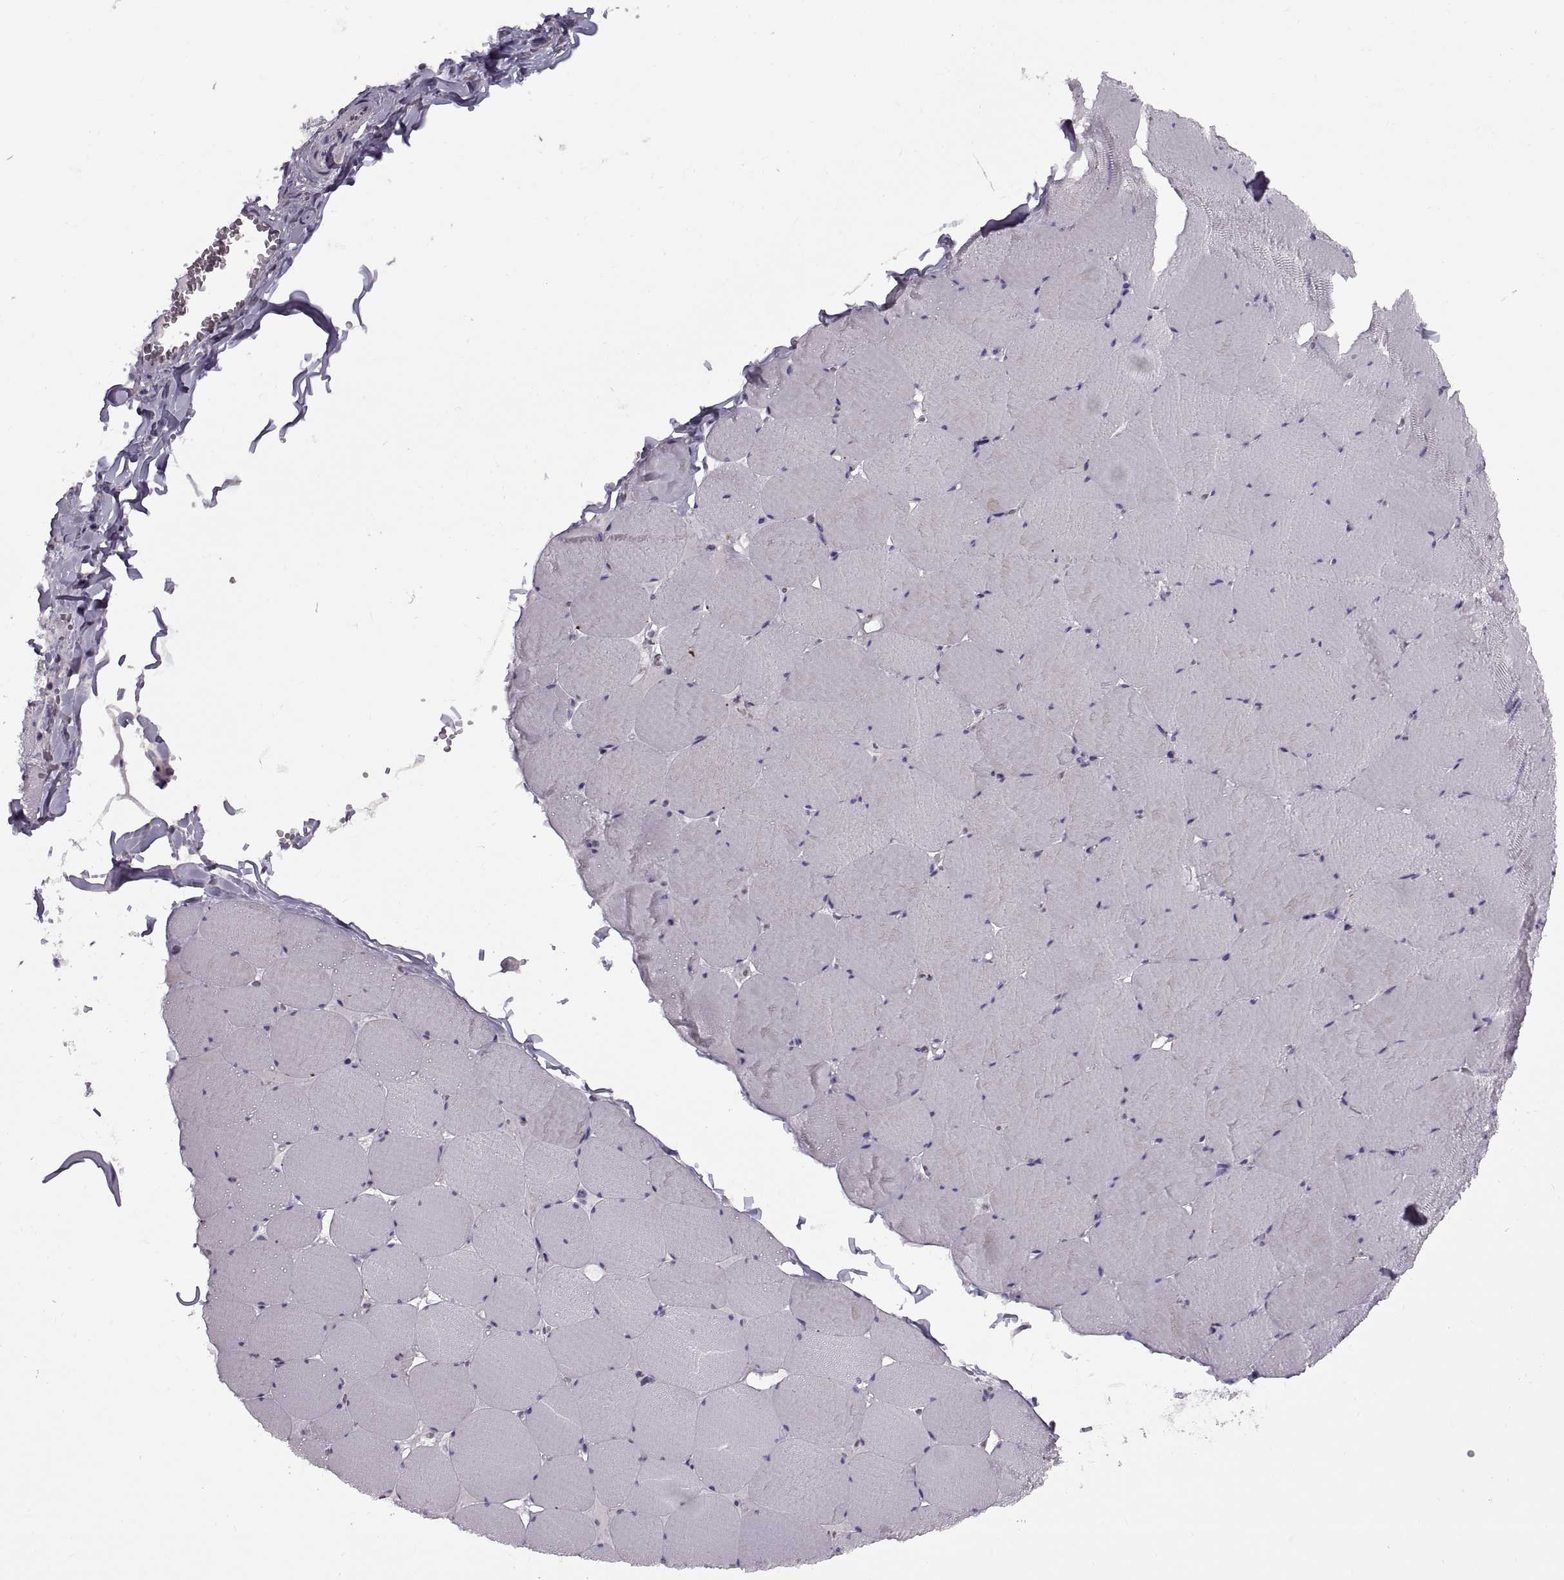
{"staining": {"intensity": "negative", "quantity": "none", "location": "none"}, "tissue": "skeletal muscle", "cell_type": "Myocytes", "image_type": "normal", "snomed": [{"axis": "morphology", "description": "Normal tissue, NOS"}, {"axis": "morphology", "description": "Malignant melanoma, Metastatic site"}, {"axis": "topography", "description": "Skeletal muscle"}], "caption": "Benign skeletal muscle was stained to show a protein in brown. There is no significant expression in myocytes. Brightfield microscopy of immunohistochemistry stained with DAB (brown) and hematoxylin (blue), captured at high magnification.", "gene": "CALCR", "patient": {"sex": "male", "age": 50}}